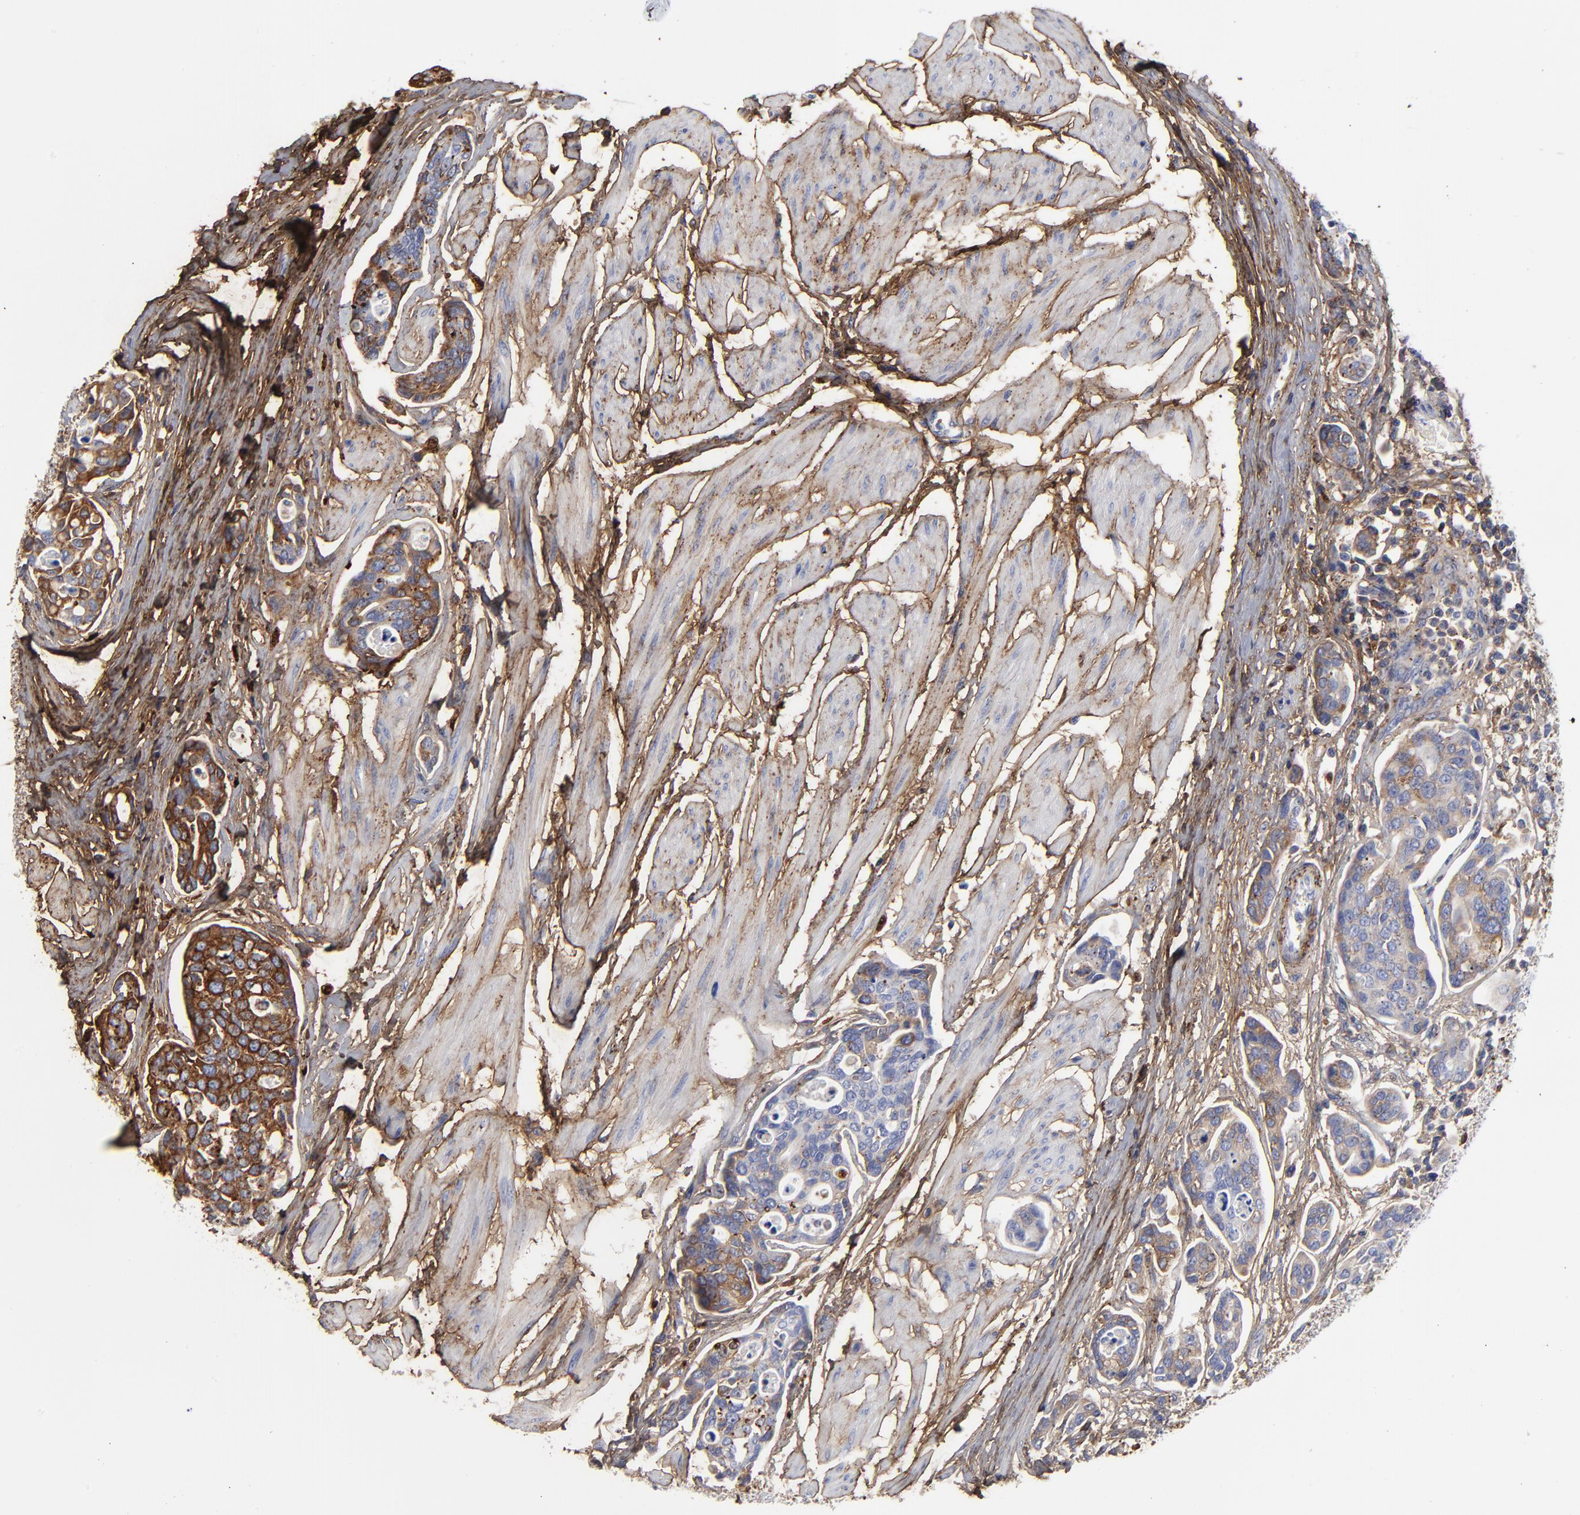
{"staining": {"intensity": "moderate", "quantity": ">75%", "location": "cytoplasmic/membranous"}, "tissue": "urothelial cancer", "cell_type": "Tumor cells", "image_type": "cancer", "snomed": [{"axis": "morphology", "description": "Urothelial carcinoma, High grade"}, {"axis": "topography", "description": "Urinary bladder"}], "caption": "A micrograph of human urothelial cancer stained for a protein exhibits moderate cytoplasmic/membranous brown staining in tumor cells.", "gene": "DCN", "patient": {"sex": "male", "age": 78}}